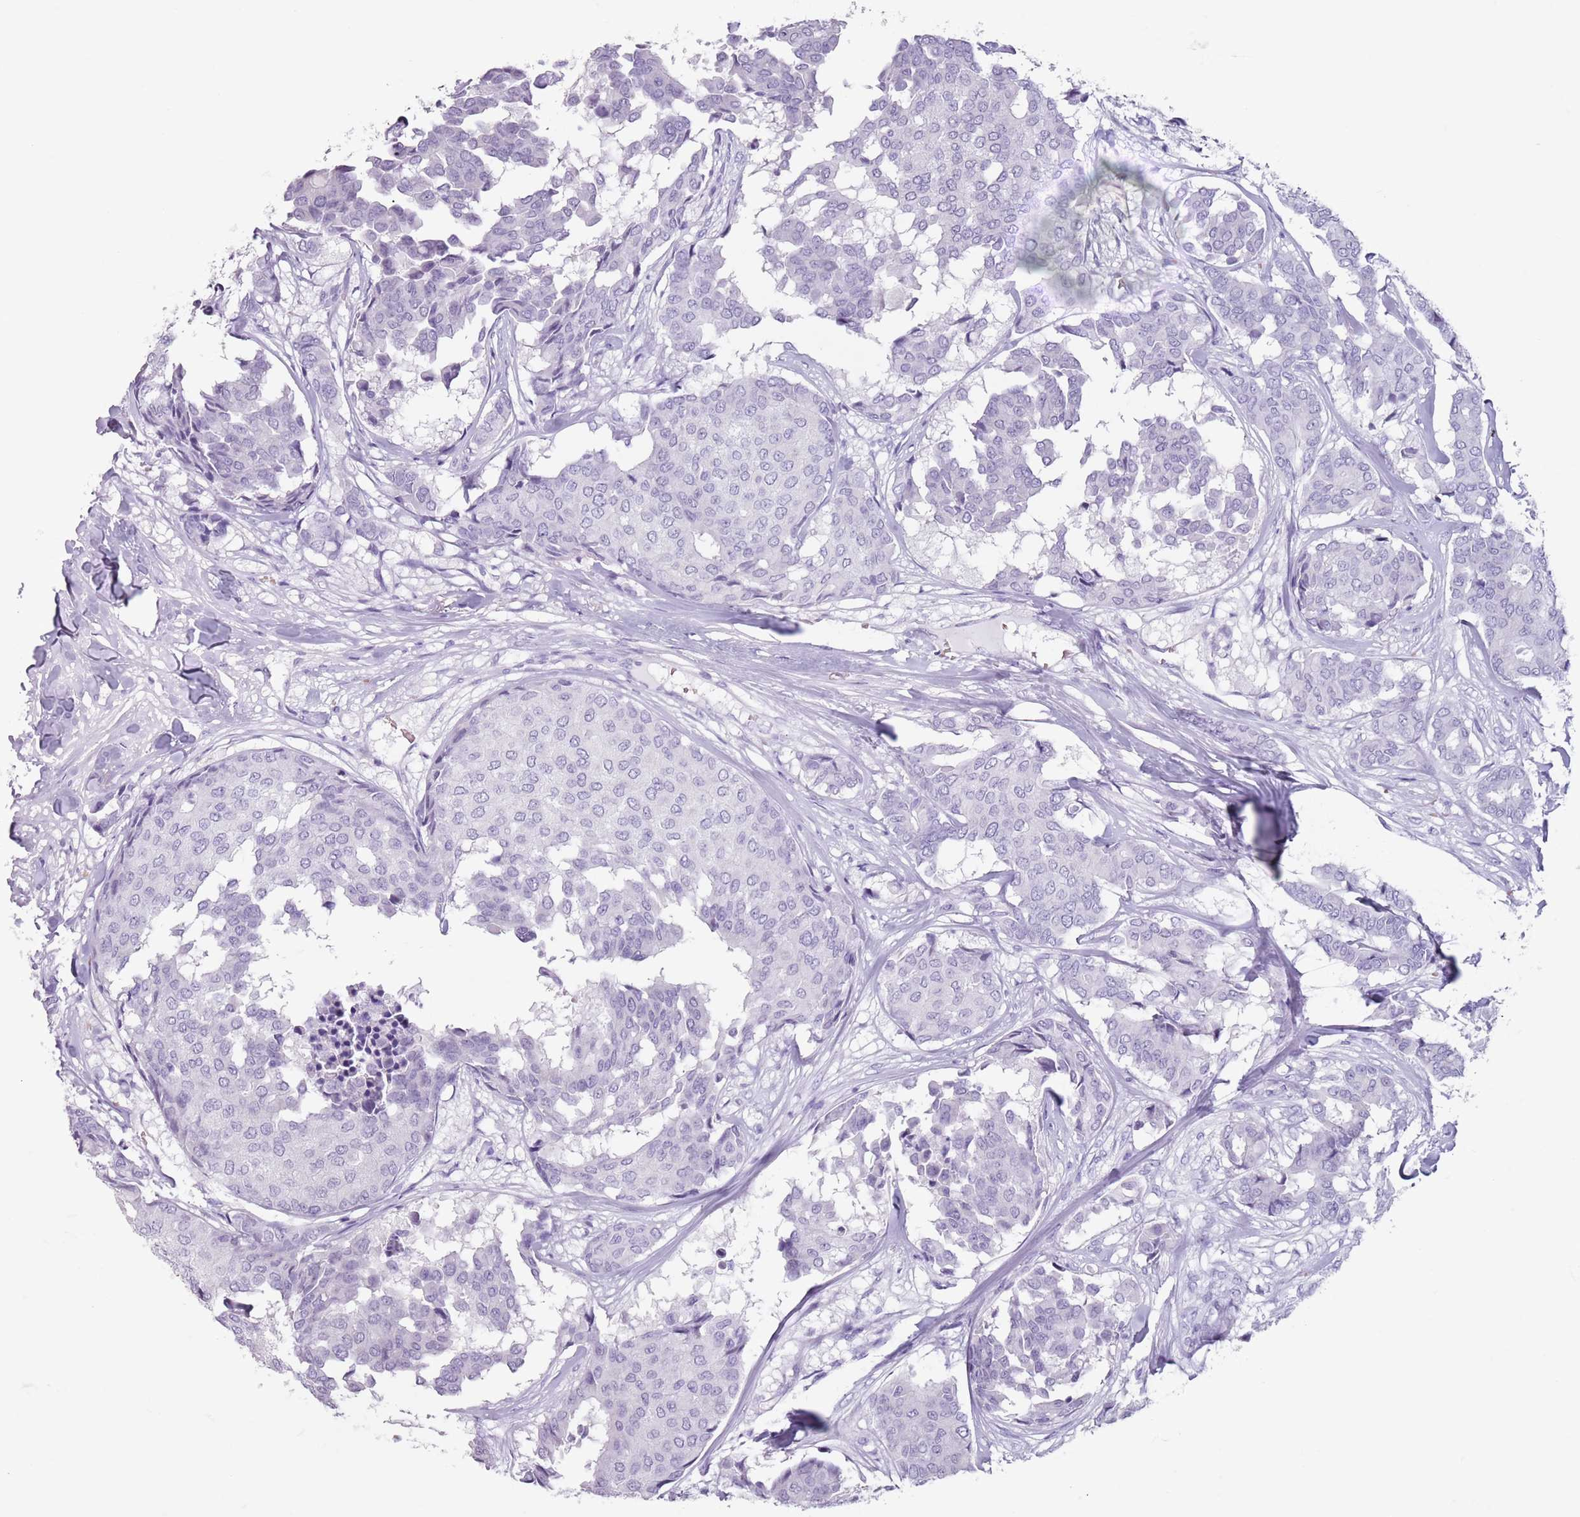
{"staining": {"intensity": "negative", "quantity": "none", "location": "none"}, "tissue": "breast cancer", "cell_type": "Tumor cells", "image_type": "cancer", "snomed": [{"axis": "morphology", "description": "Duct carcinoma"}, {"axis": "topography", "description": "Breast"}], "caption": "Photomicrograph shows no significant protein staining in tumor cells of breast intraductal carcinoma.", "gene": "SPESP1", "patient": {"sex": "female", "age": 75}}